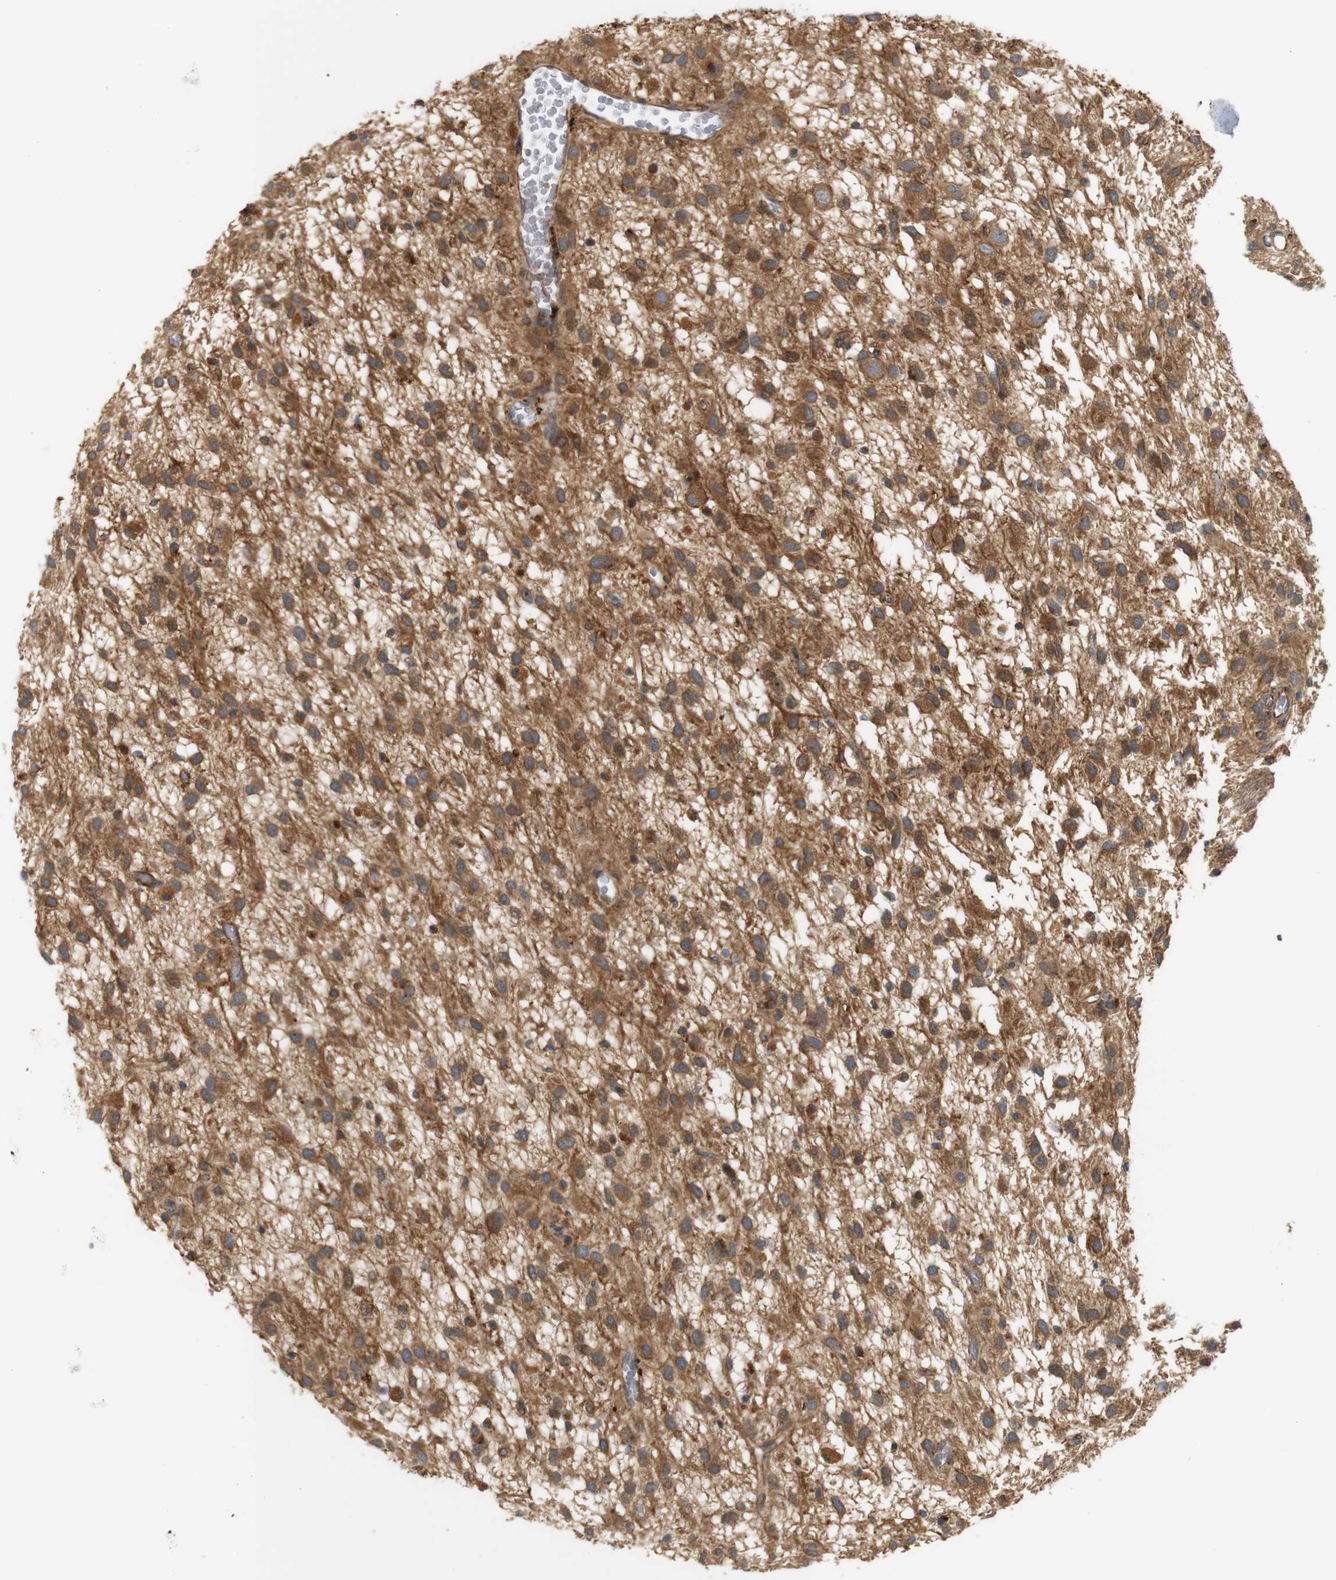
{"staining": {"intensity": "moderate", "quantity": ">75%", "location": "cytoplasmic/membranous"}, "tissue": "glioma", "cell_type": "Tumor cells", "image_type": "cancer", "snomed": [{"axis": "morphology", "description": "Glioma, malignant, Low grade"}, {"axis": "topography", "description": "Brain"}], "caption": "Malignant low-grade glioma stained for a protein displays moderate cytoplasmic/membranous positivity in tumor cells.", "gene": "RPTOR", "patient": {"sex": "male", "age": 77}}